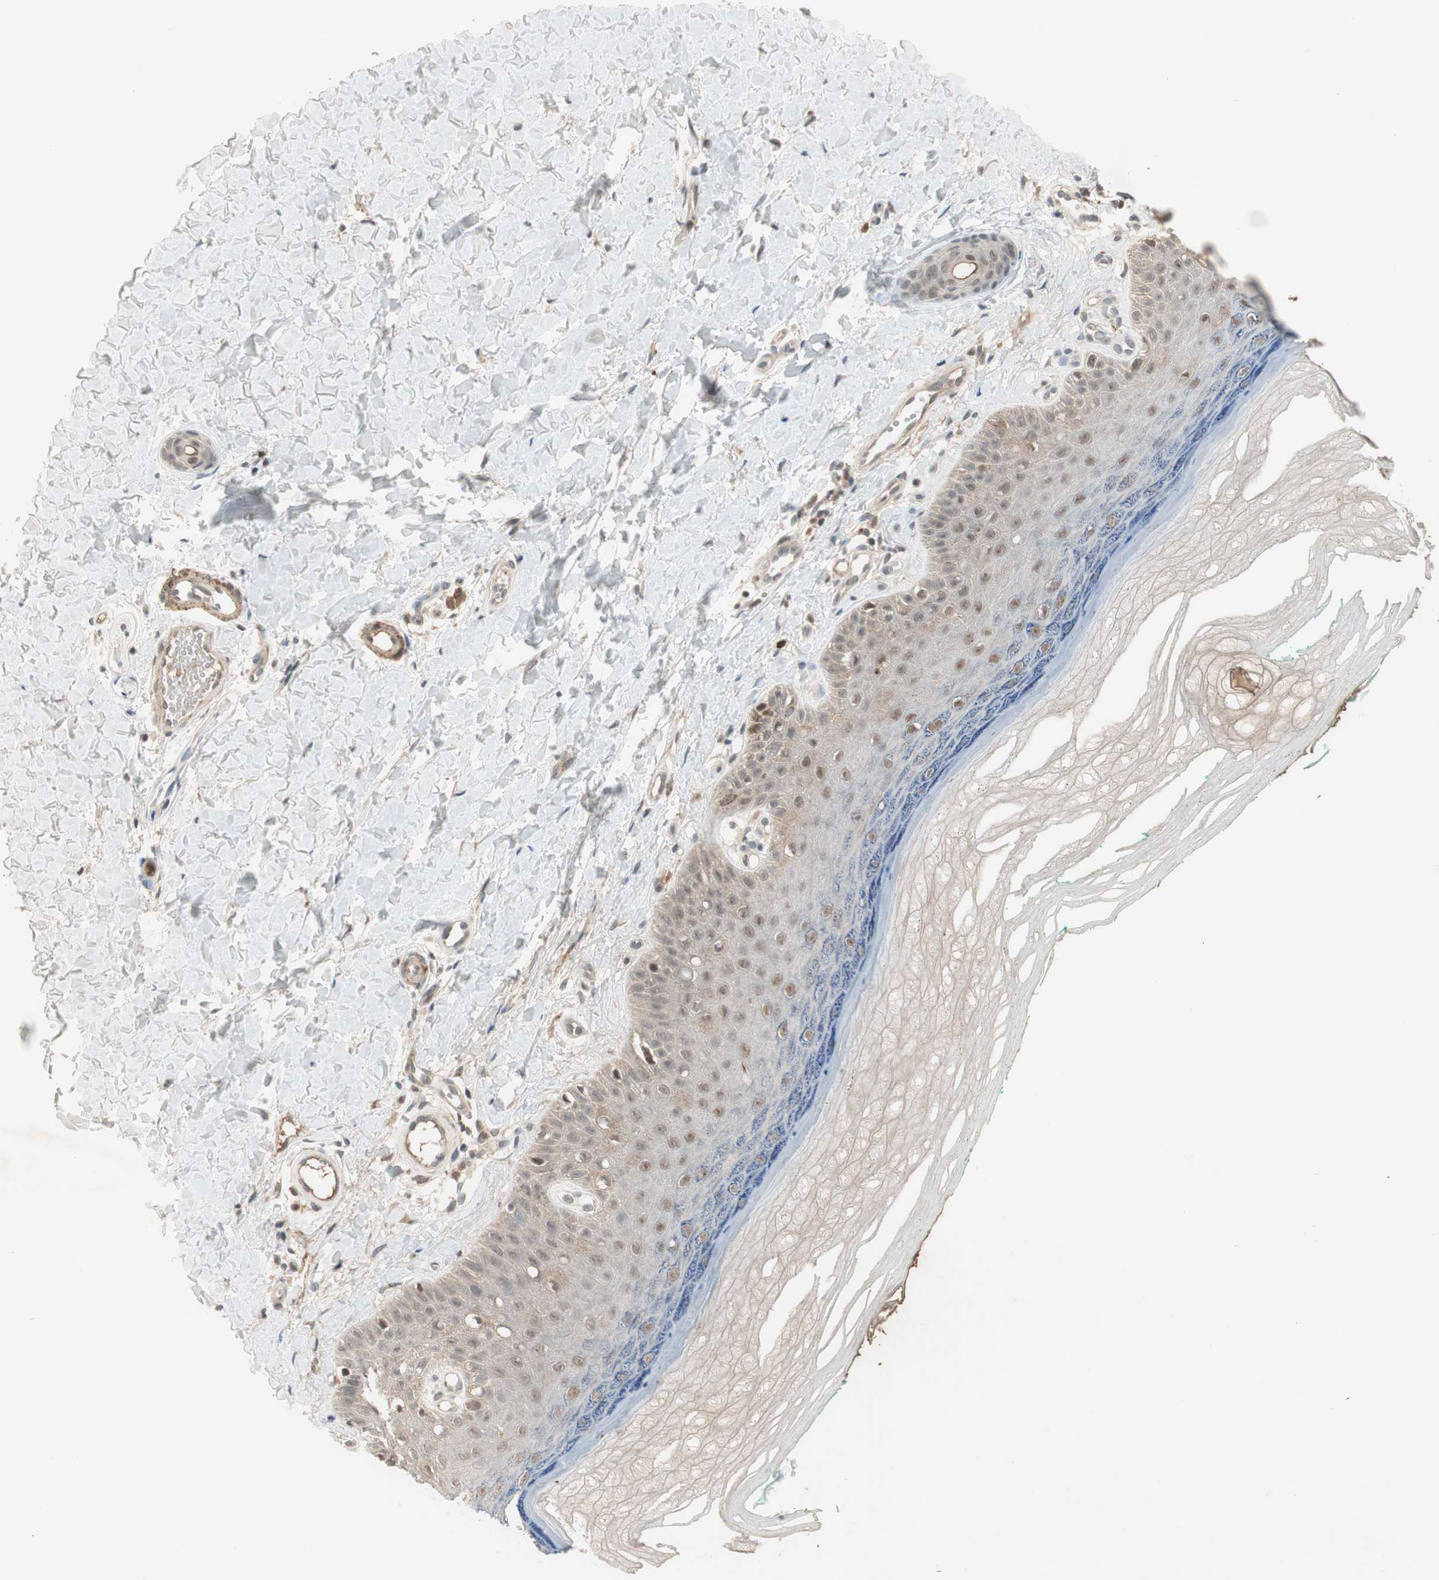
{"staining": {"intensity": "negative", "quantity": "none", "location": "none"}, "tissue": "skin", "cell_type": "Fibroblasts", "image_type": "normal", "snomed": [{"axis": "morphology", "description": "Normal tissue, NOS"}, {"axis": "topography", "description": "Skin"}], "caption": "Immunohistochemistry (IHC) micrograph of unremarkable skin: human skin stained with DAB displays no significant protein staining in fibroblasts.", "gene": "RNGTT", "patient": {"sex": "male", "age": 26}}